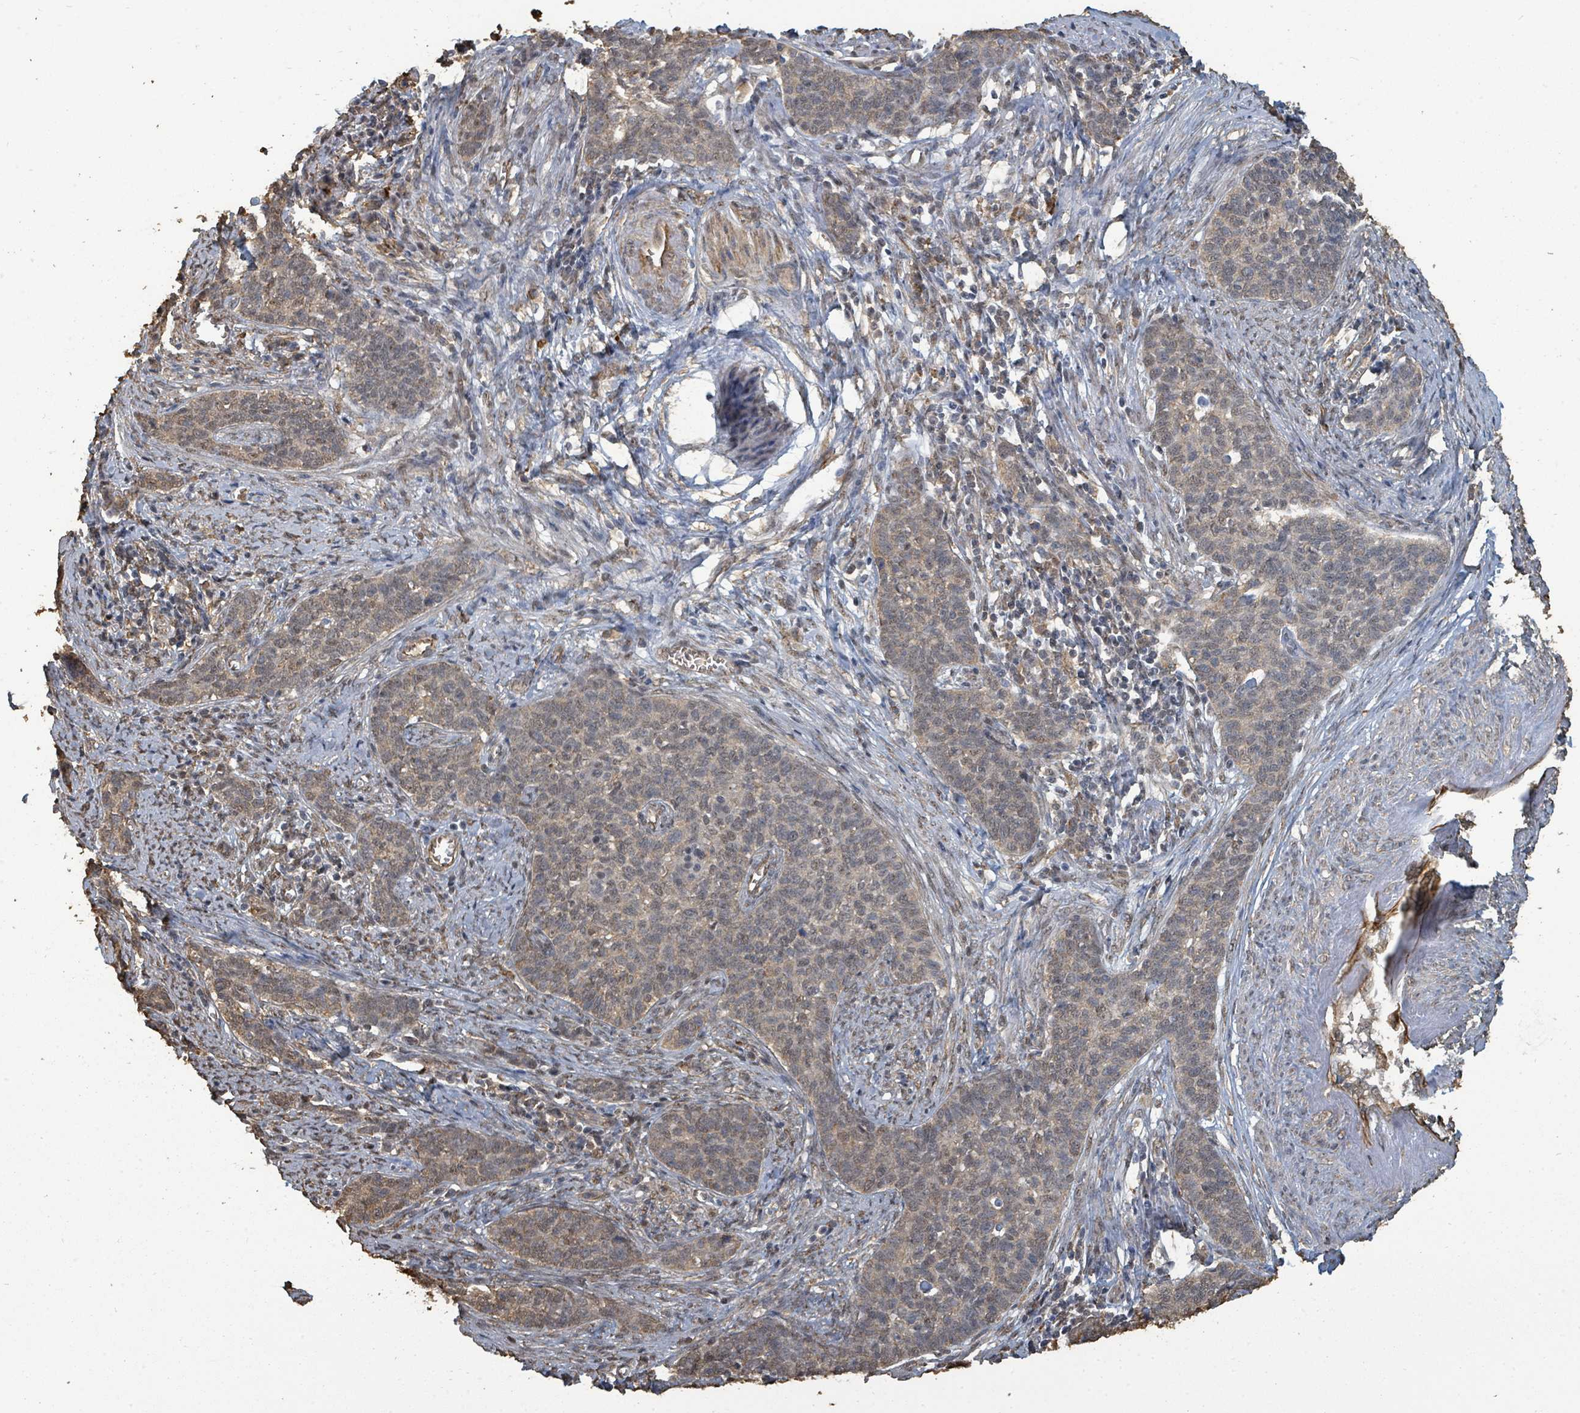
{"staining": {"intensity": "weak", "quantity": "25%-75%", "location": "cytoplasmic/membranous,nuclear"}, "tissue": "cervical cancer", "cell_type": "Tumor cells", "image_type": "cancer", "snomed": [{"axis": "morphology", "description": "Squamous cell carcinoma, NOS"}, {"axis": "topography", "description": "Cervix"}], "caption": "Protein analysis of cervical cancer (squamous cell carcinoma) tissue displays weak cytoplasmic/membranous and nuclear staining in about 25%-75% of tumor cells.", "gene": "C6orf52", "patient": {"sex": "female", "age": 39}}